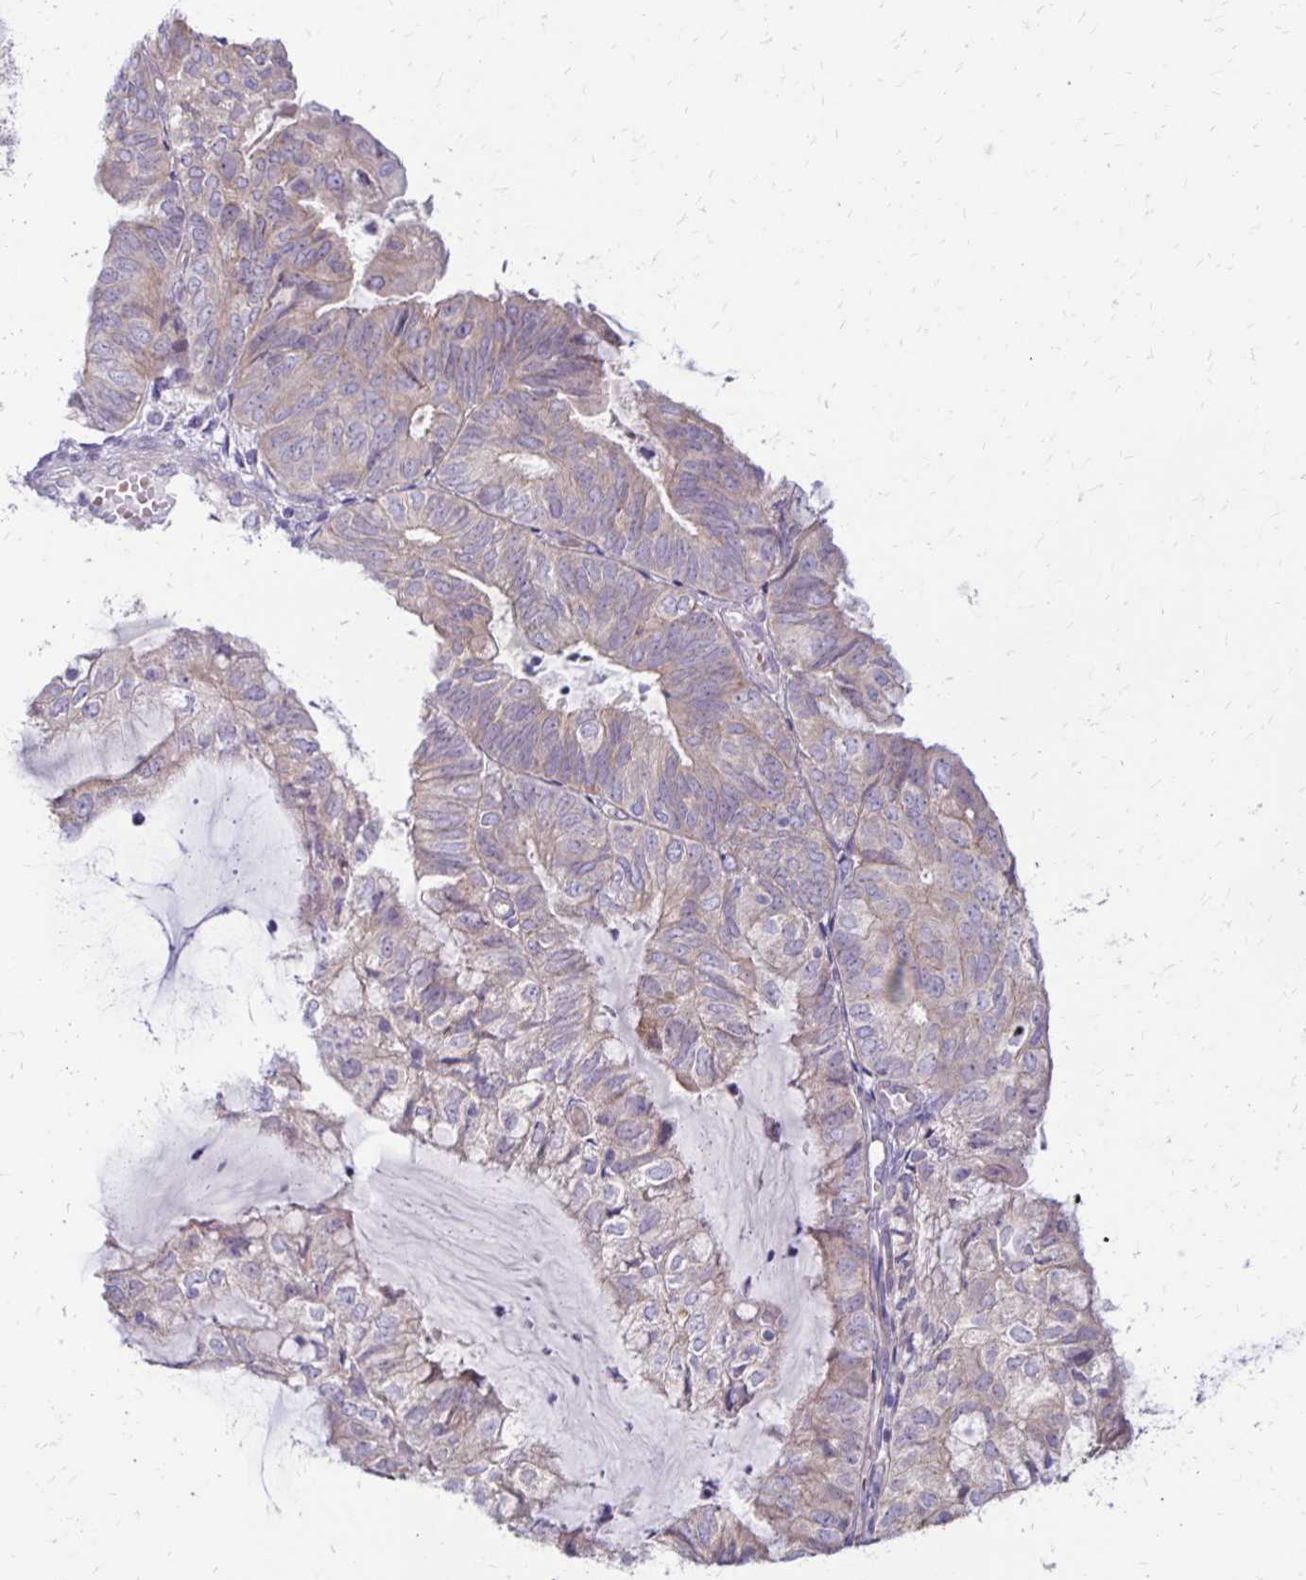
{"staining": {"intensity": "negative", "quantity": "none", "location": "none"}, "tissue": "endometrial cancer", "cell_type": "Tumor cells", "image_type": "cancer", "snomed": [{"axis": "morphology", "description": "Adenocarcinoma, NOS"}, {"axis": "topography", "description": "Endometrium"}], "caption": "Tumor cells are negative for brown protein staining in endometrial cancer (adenocarcinoma).", "gene": "KATNBL1", "patient": {"sex": "female", "age": 81}}